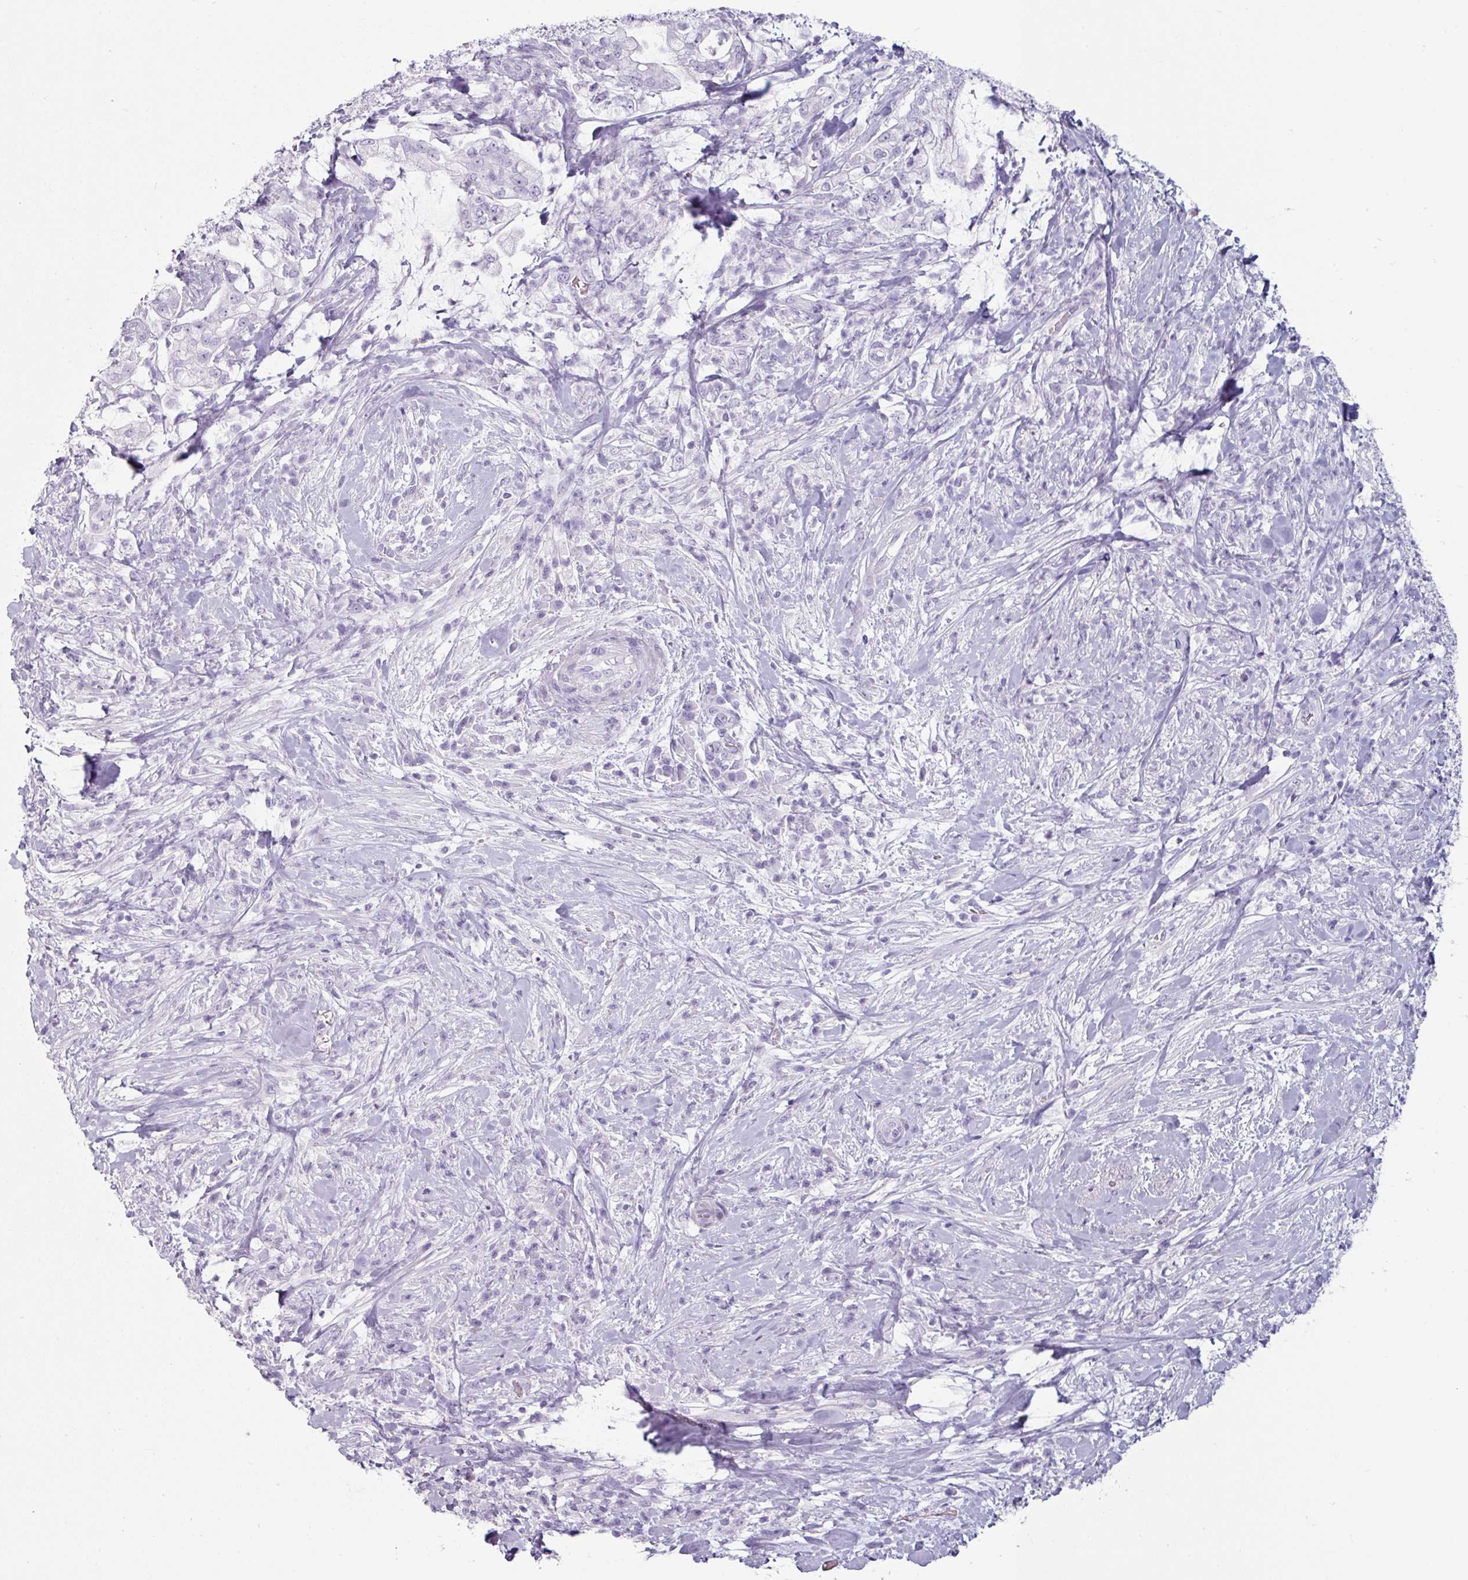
{"staining": {"intensity": "negative", "quantity": "none", "location": "none"}, "tissue": "pancreatic cancer", "cell_type": "Tumor cells", "image_type": "cancer", "snomed": [{"axis": "morphology", "description": "Adenocarcinoma, NOS"}, {"axis": "topography", "description": "Pancreas"}], "caption": "This is an IHC histopathology image of human pancreatic cancer. There is no expression in tumor cells.", "gene": "CLCA1", "patient": {"sex": "female", "age": 69}}